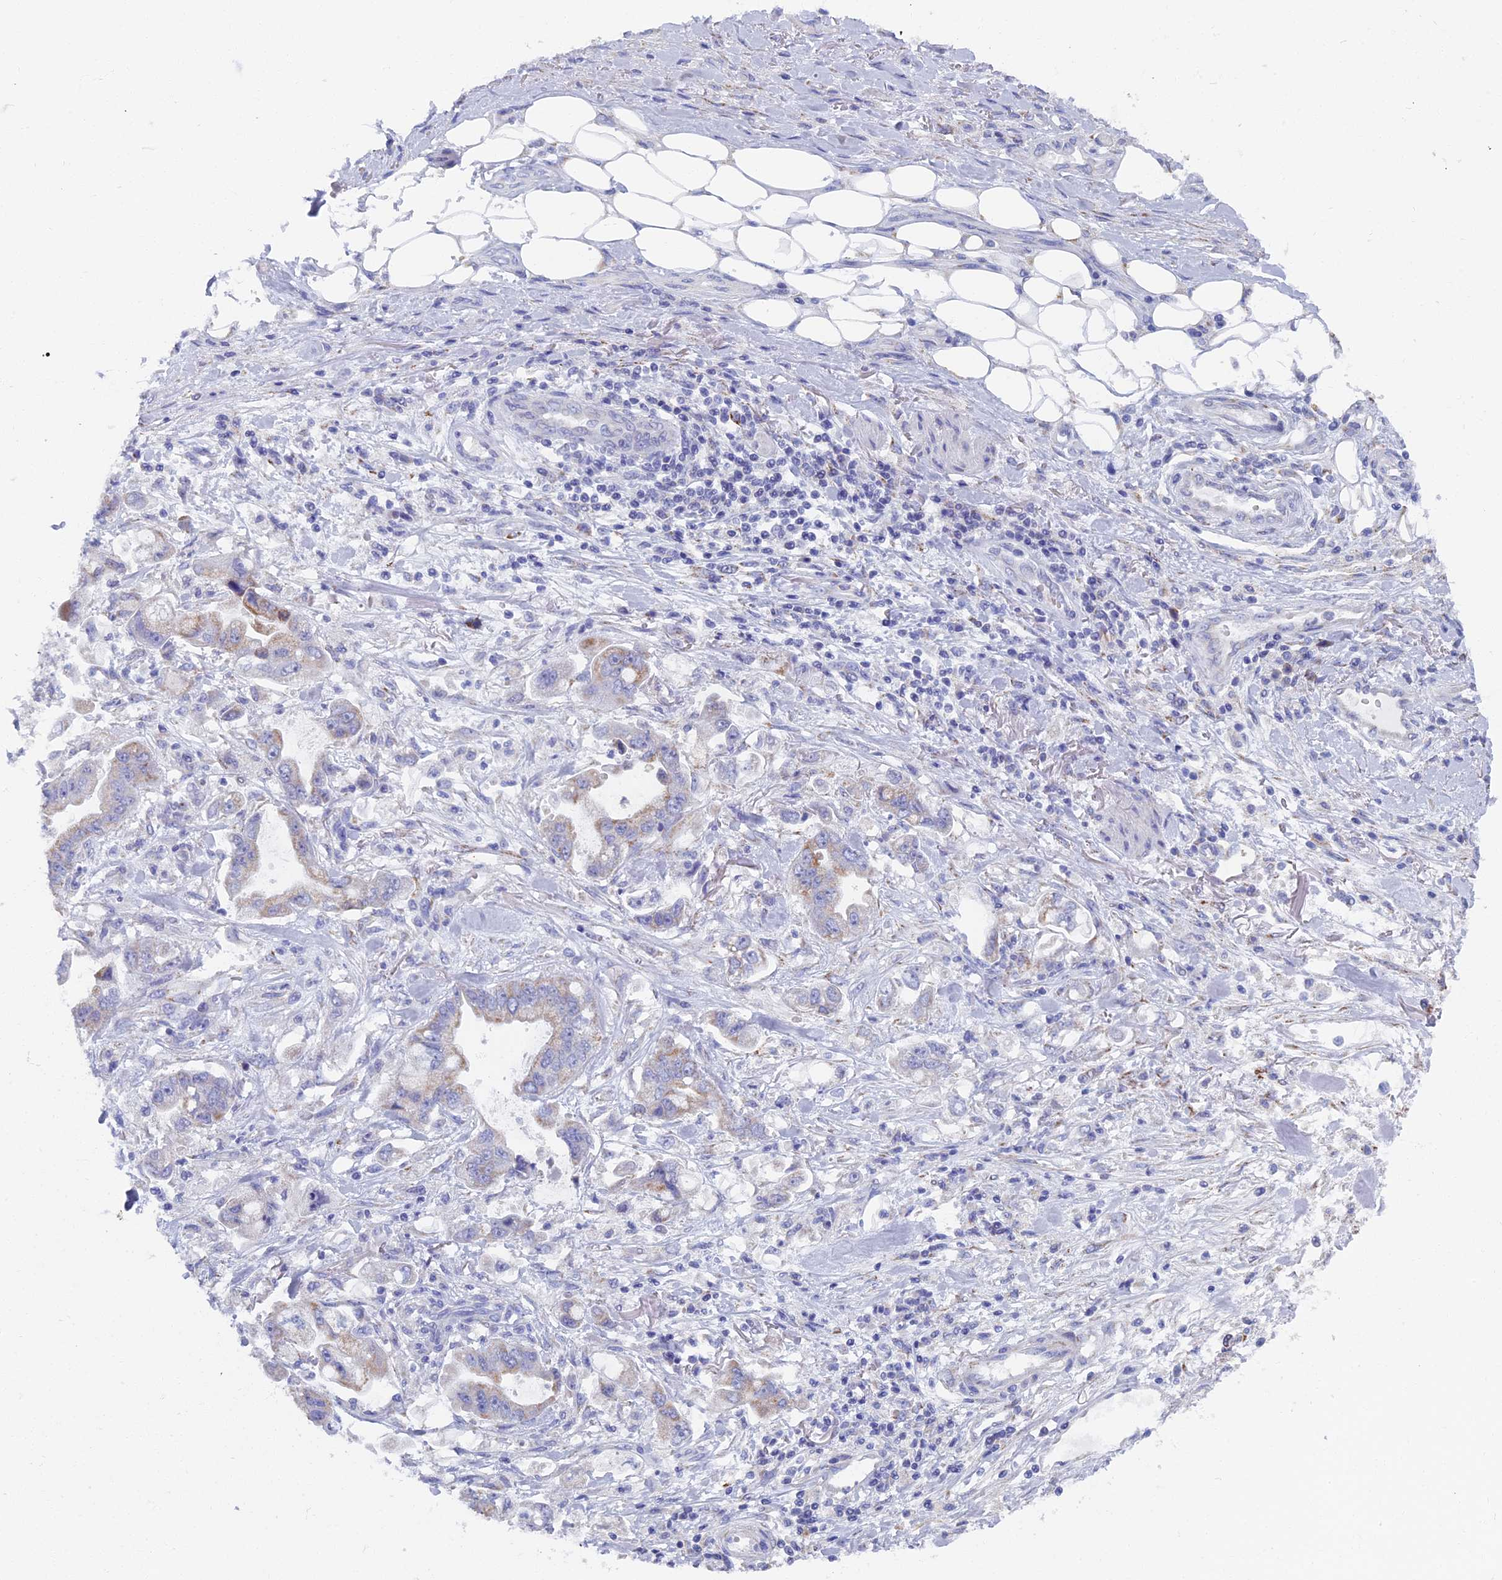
{"staining": {"intensity": "weak", "quantity": "<25%", "location": "cytoplasmic/membranous"}, "tissue": "stomach cancer", "cell_type": "Tumor cells", "image_type": "cancer", "snomed": [{"axis": "morphology", "description": "Adenocarcinoma, NOS"}, {"axis": "topography", "description": "Stomach"}], "caption": "Stomach cancer was stained to show a protein in brown. There is no significant positivity in tumor cells.", "gene": "OAT", "patient": {"sex": "male", "age": 62}}